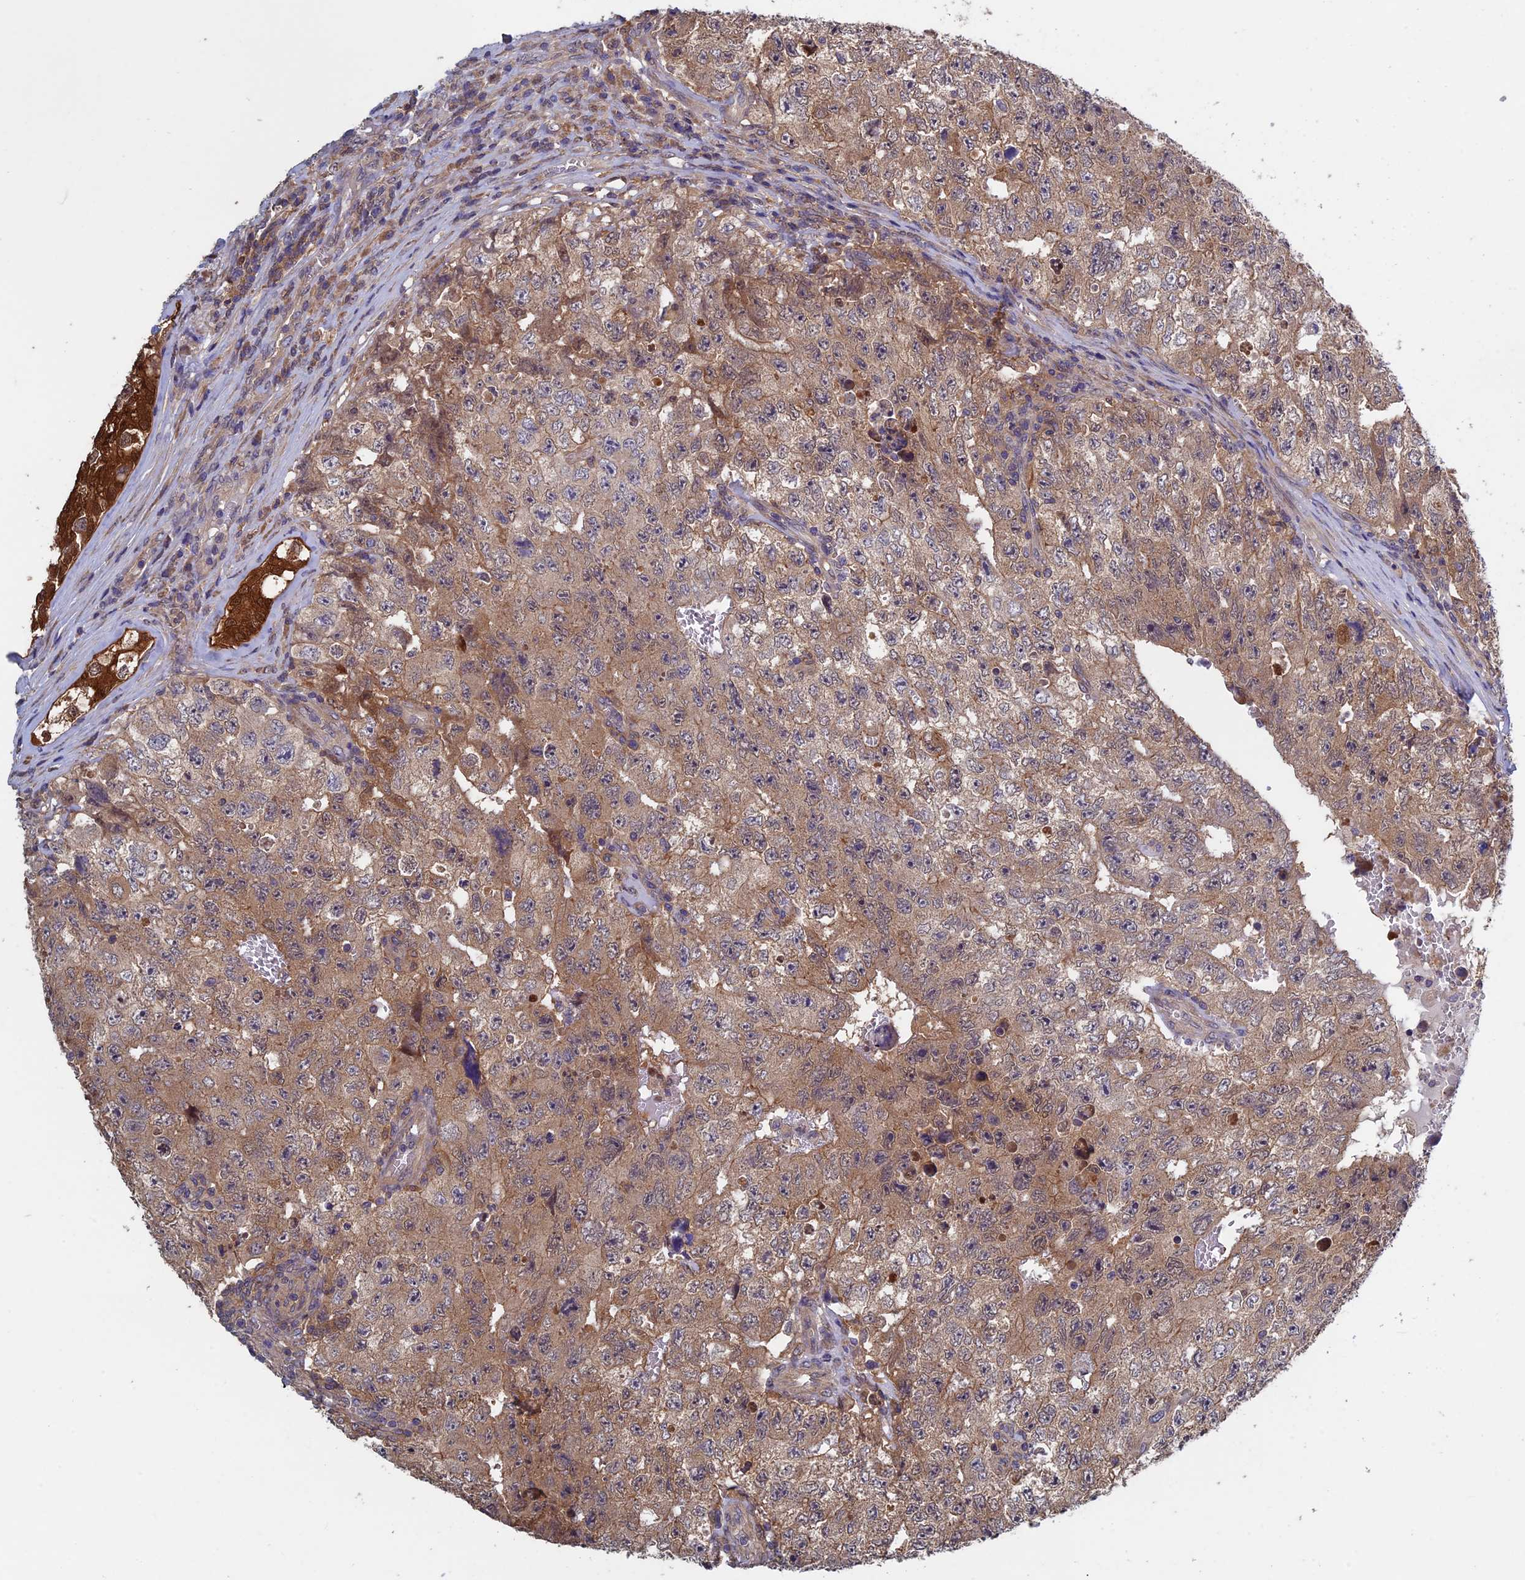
{"staining": {"intensity": "moderate", "quantity": "<25%", "location": "cytoplasmic/membranous"}, "tissue": "testis cancer", "cell_type": "Tumor cells", "image_type": "cancer", "snomed": [{"axis": "morphology", "description": "Carcinoma, Embryonal, NOS"}, {"axis": "topography", "description": "Testis"}], "caption": "IHC histopathology image of human testis embryonal carcinoma stained for a protein (brown), which demonstrates low levels of moderate cytoplasmic/membranous positivity in about <25% of tumor cells.", "gene": "LCMT1", "patient": {"sex": "male", "age": 17}}